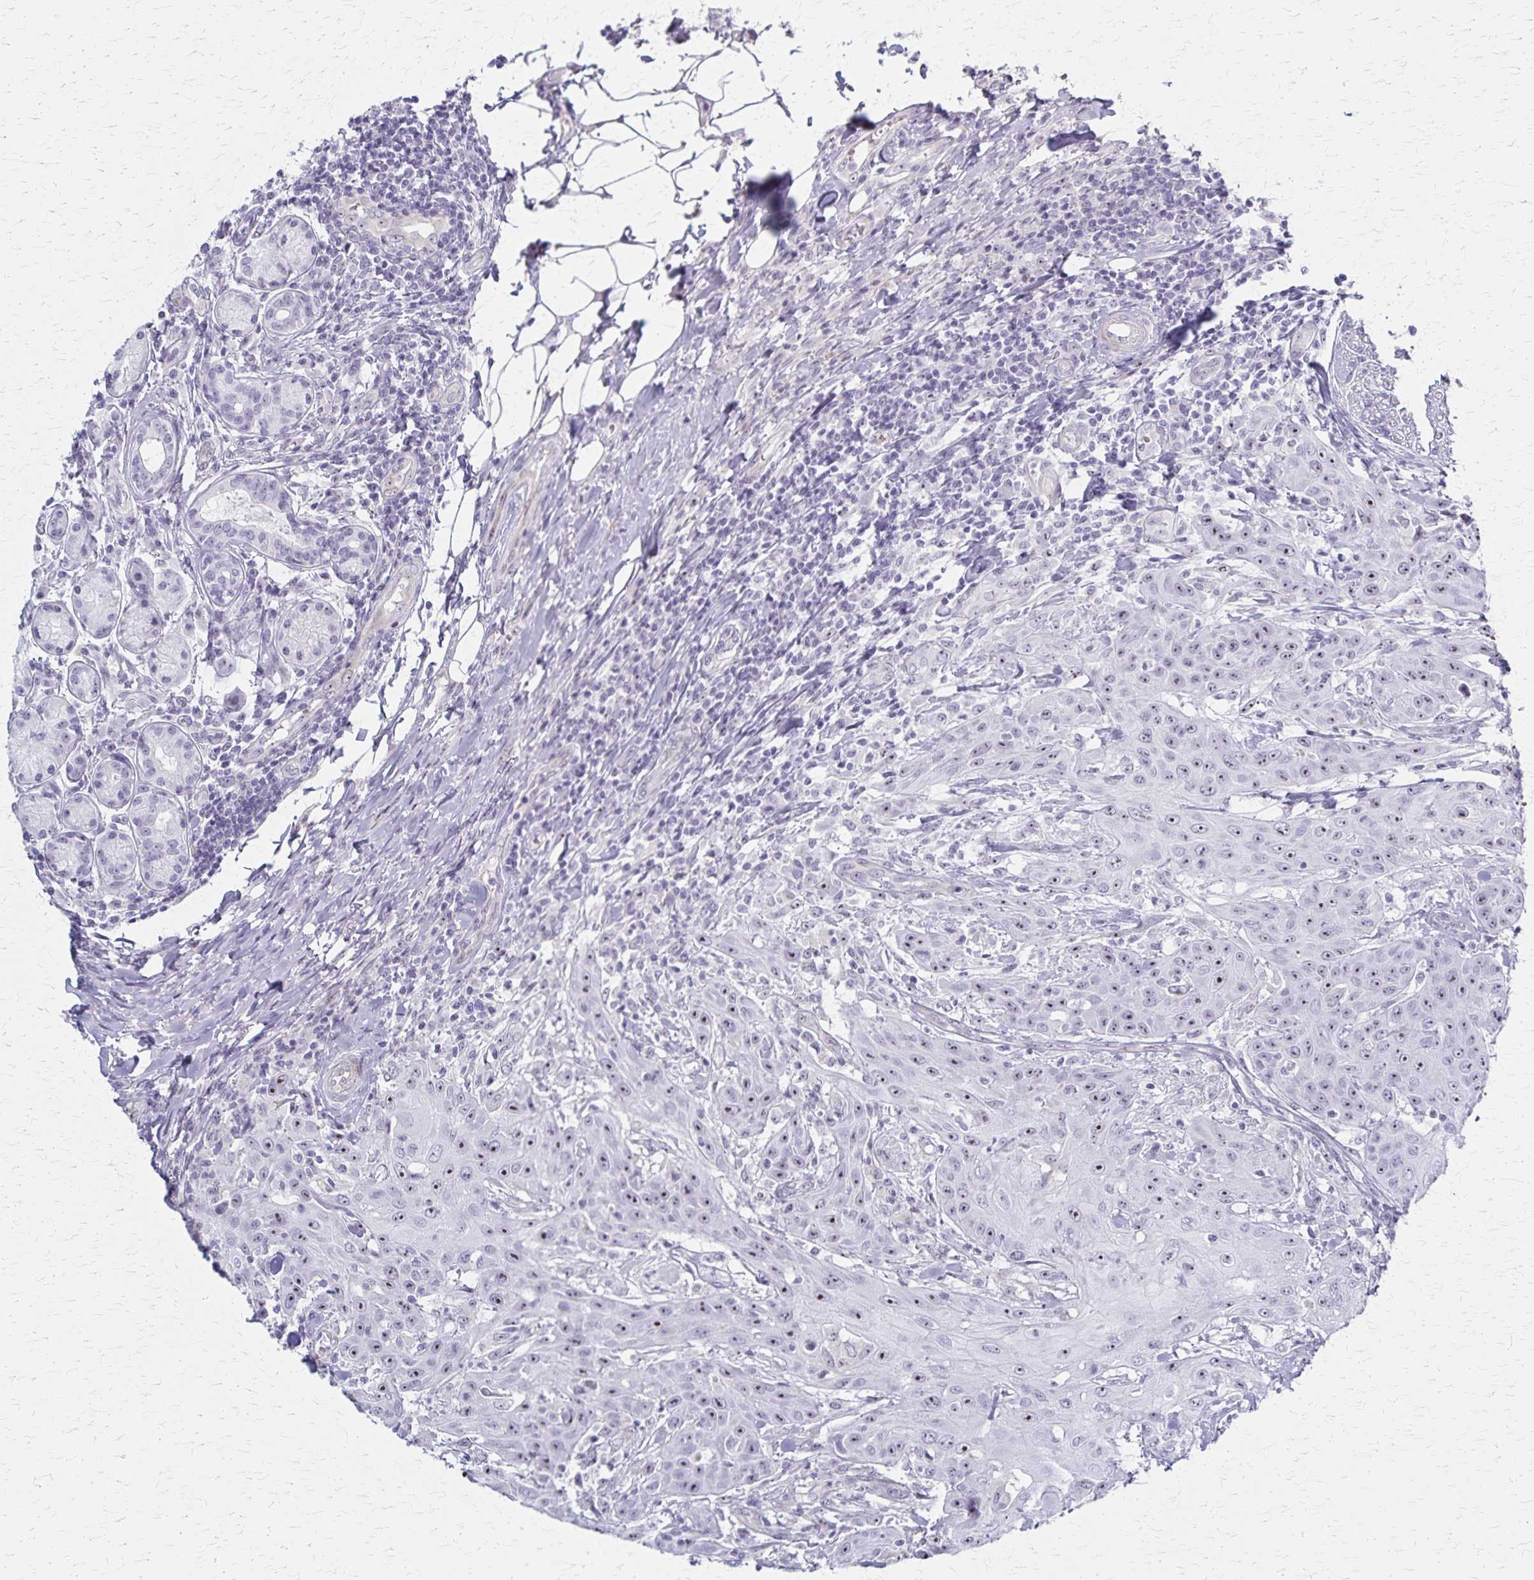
{"staining": {"intensity": "moderate", "quantity": ">75%", "location": "nuclear"}, "tissue": "head and neck cancer", "cell_type": "Tumor cells", "image_type": "cancer", "snomed": [{"axis": "morphology", "description": "Normal tissue, NOS"}, {"axis": "morphology", "description": "Squamous cell carcinoma, NOS"}, {"axis": "topography", "description": "Oral tissue"}, {"axis": "topography", "description": "Head-Neck"}], "caption": "This is an image of IHC staining of head and neck squamous cell carcinoma, which shows moderate expression in the nuclear of tumor cells.", "gene": "DLK2", "patient": {"sex": "female", "age": 55}}